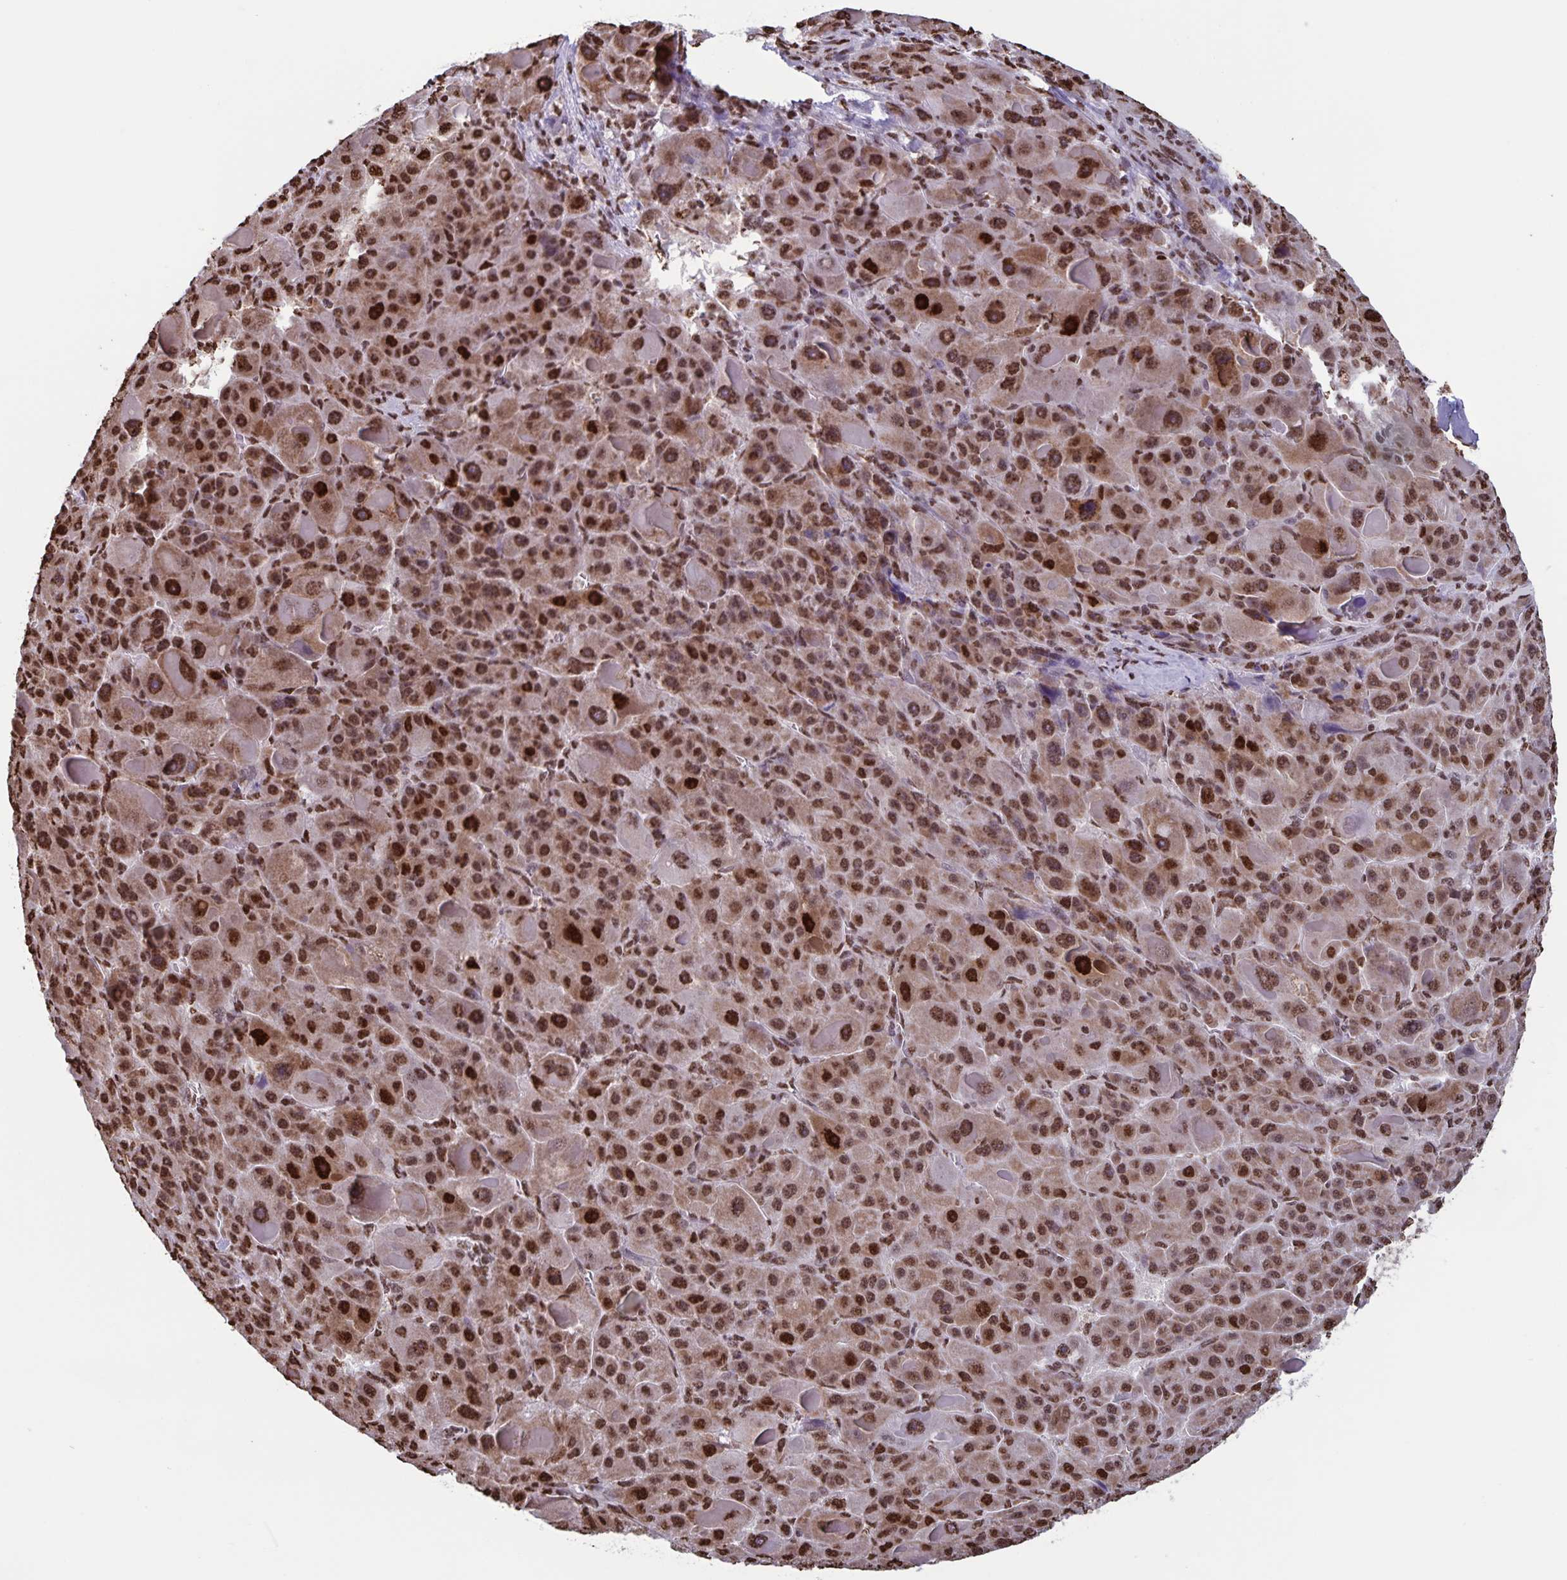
{"staining": {"intensity": "moderate", "quantity": ">75%", "location": "cytoplasmic/membranous,nuclear"}, "tissue": "liver cancer", "cell_type": "Tumor cells", "image_type": "cancer", "snomed": [{"axis": "morphology", "description": "Carcinoma, Hepatocellular, NOS"}, {"axis": "topography", "description": "Liver"}], "caption": "There is medium levels of moderate cytoplasmic/membranous and nuclear staining in tumor cells of liver cancer, as demonstrated by immunohistochemical staining (brown color).", "gene": "DUT", "patient": {"sex": "male", "age": 76}}